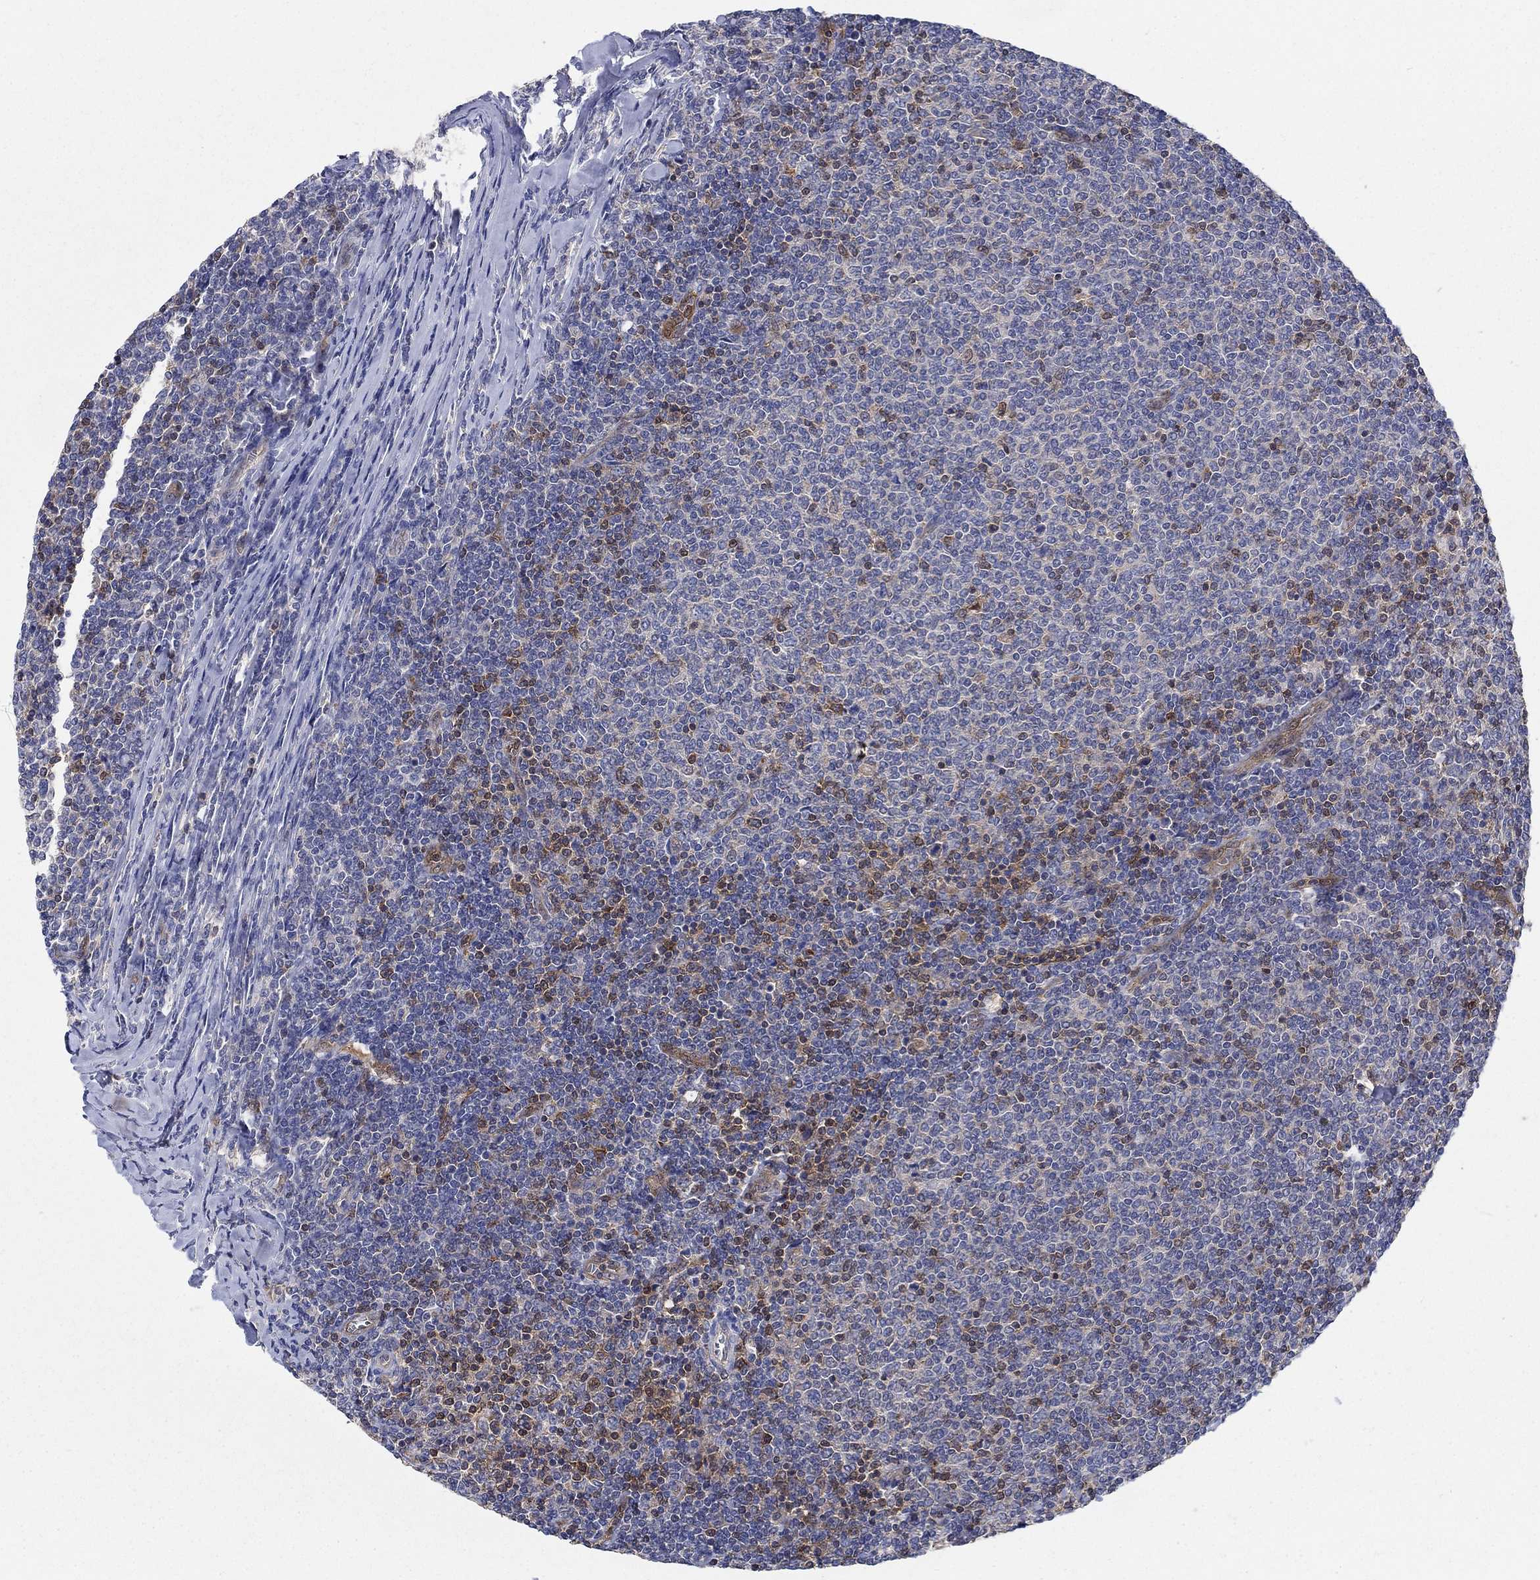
{"staining": {"intensity": "negative", "quantity": "none", "location": "none"}, "tissue": "lymphoma", "cell_type": "Tumor cells", "image_type": "cancer", "snomed": [{"axis": "morphology", "description": "Malignant lymphoma, non-Hodgkin's type, Low grade"}, {"axis": "topography", "description": "Lymph node"}], "caption": "Protein analysis of lymphoma shows no significant staining in tumor cells.", "gene": "AGFG2", "patient": {"sex": "male", "age": 52}}